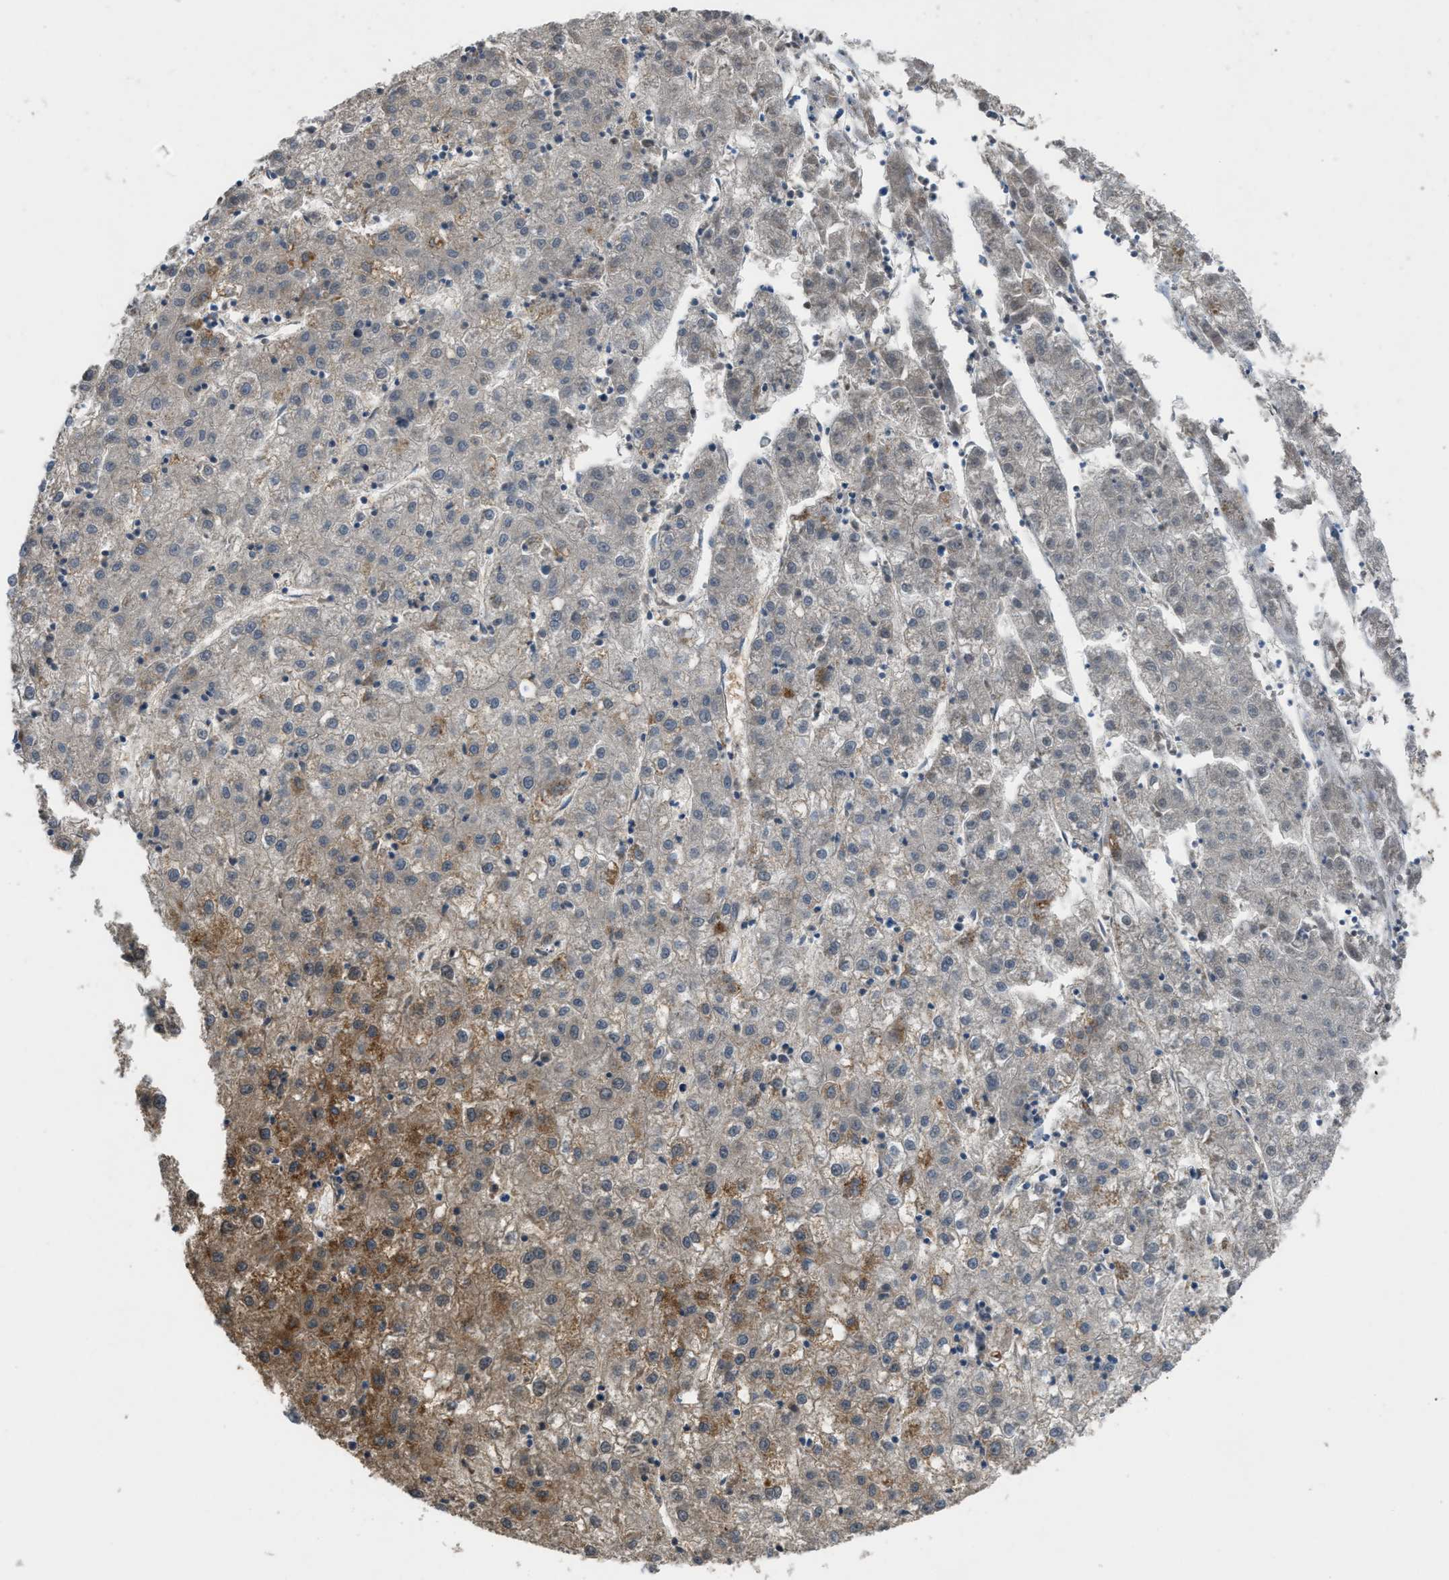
{"staining": {"intensity": "moderate", "quantity": "<25%", "location": "cytoplasmic/membranous"}, "tissue": "liver cancer", "cell_type": "Tumor cells", "image_type": "cancer", "snomed": [{"axis": "morphology", "description": "Carcinoma, Hepatocellular, NOS"}, {"axis": "topography", "description": "Liver"}], "caption": "Protein expression analysis of liver cancer (hepatocellular carcinoma) reveals moderate cytoplasmic/membranous staining in about <25% of tumor cells.", "gene": "ETFB", "patient": {"sex": "male", "age": 72}}